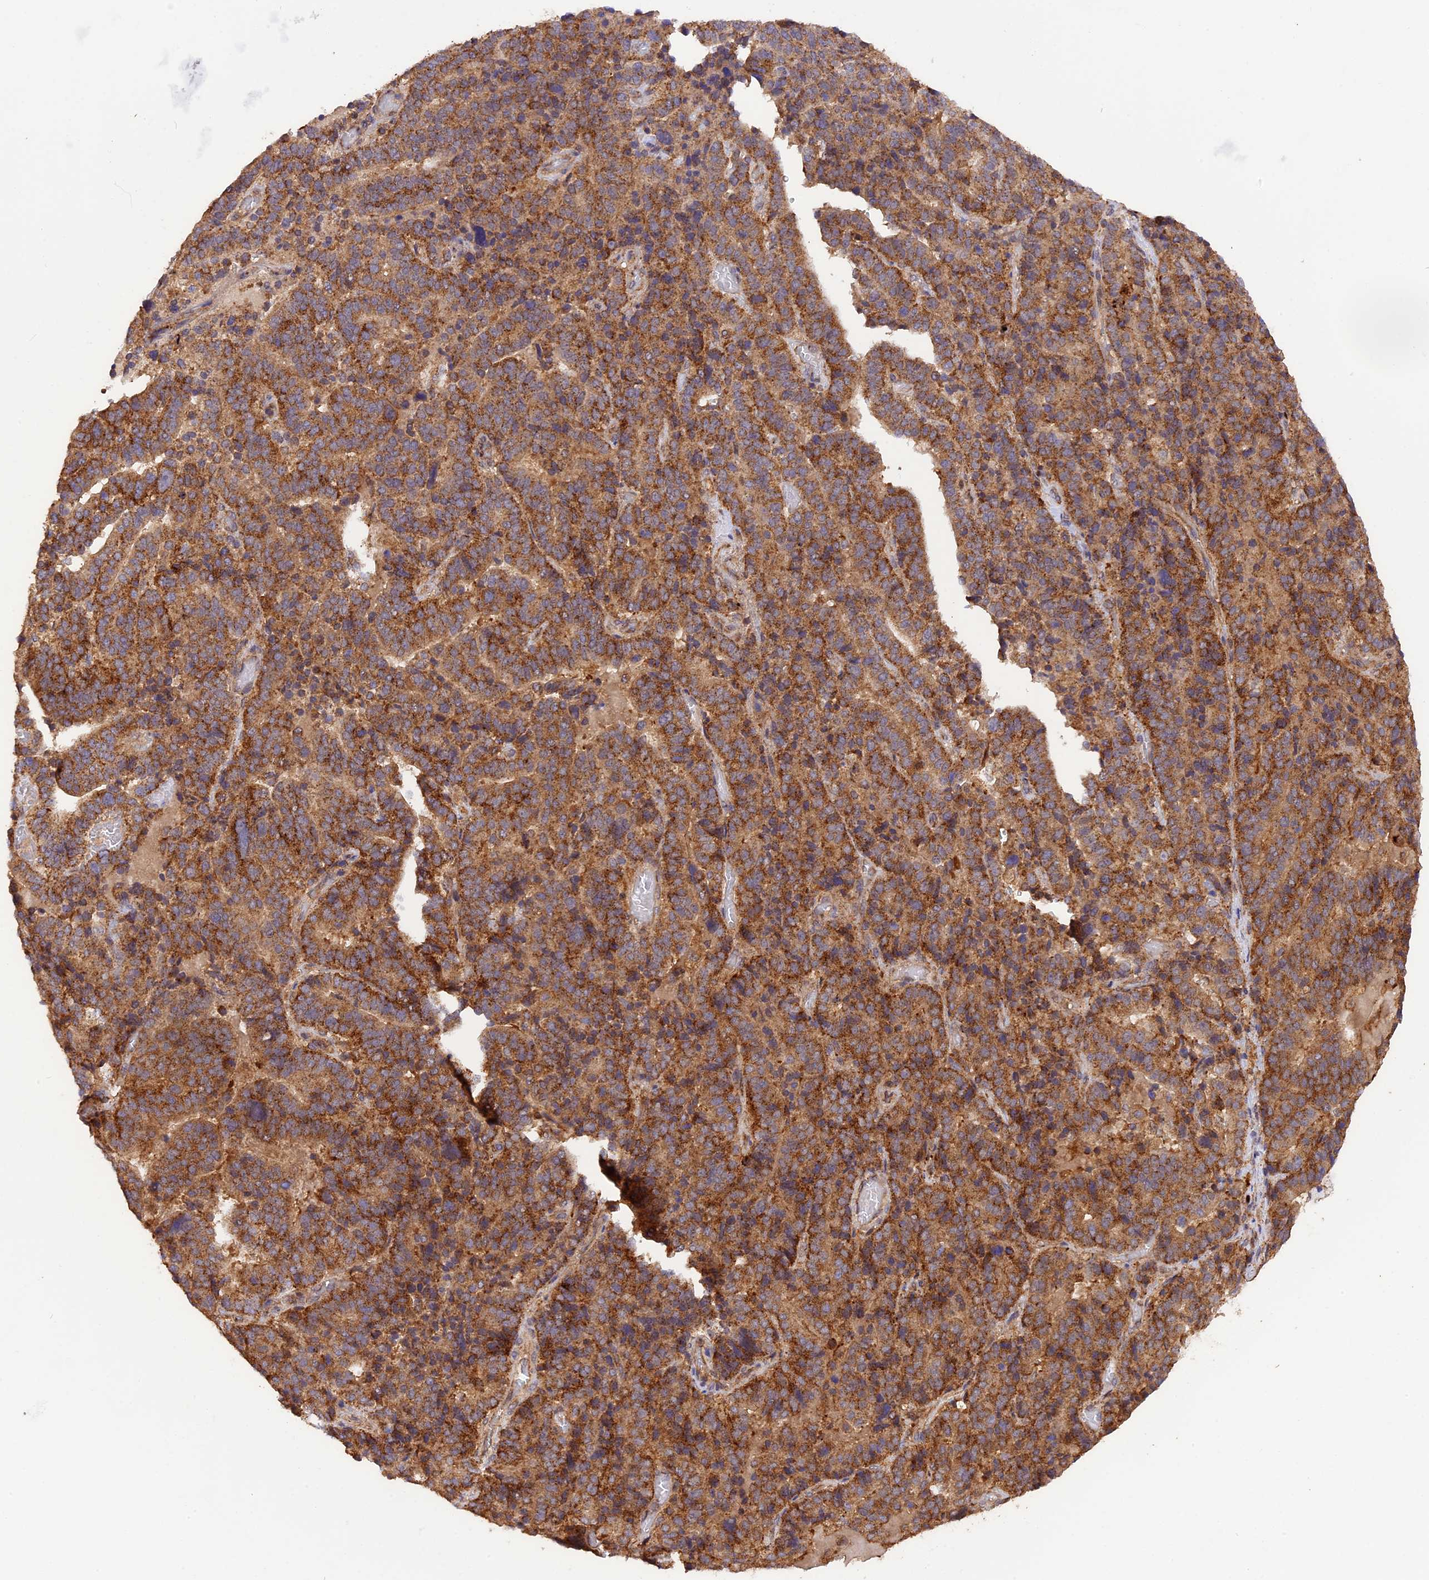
{"staining": {"intensity": "strong", "quantity": ">75%", "location": "cytoplasmic/membranous"}, "tissue": "stomach cancer", "cell_type": "Tumor cells", "image_type": "cancer", "snomed": [{"axis": "morphology", "description": "Adenocarcinoma, NOS"}, {"axis": "topography", "description": "Stomach"}], "caption": "A micrograph of stomach cancer (adenocarcinoma) stained for a protein displays strong cytoplasmic/membranous brown staining in tumor cells. Ihc stains the protein of interest in brown and the nuclei are stained blue.", "gene": "PEX3", "patient": {"sex": "male", "age": 48}}